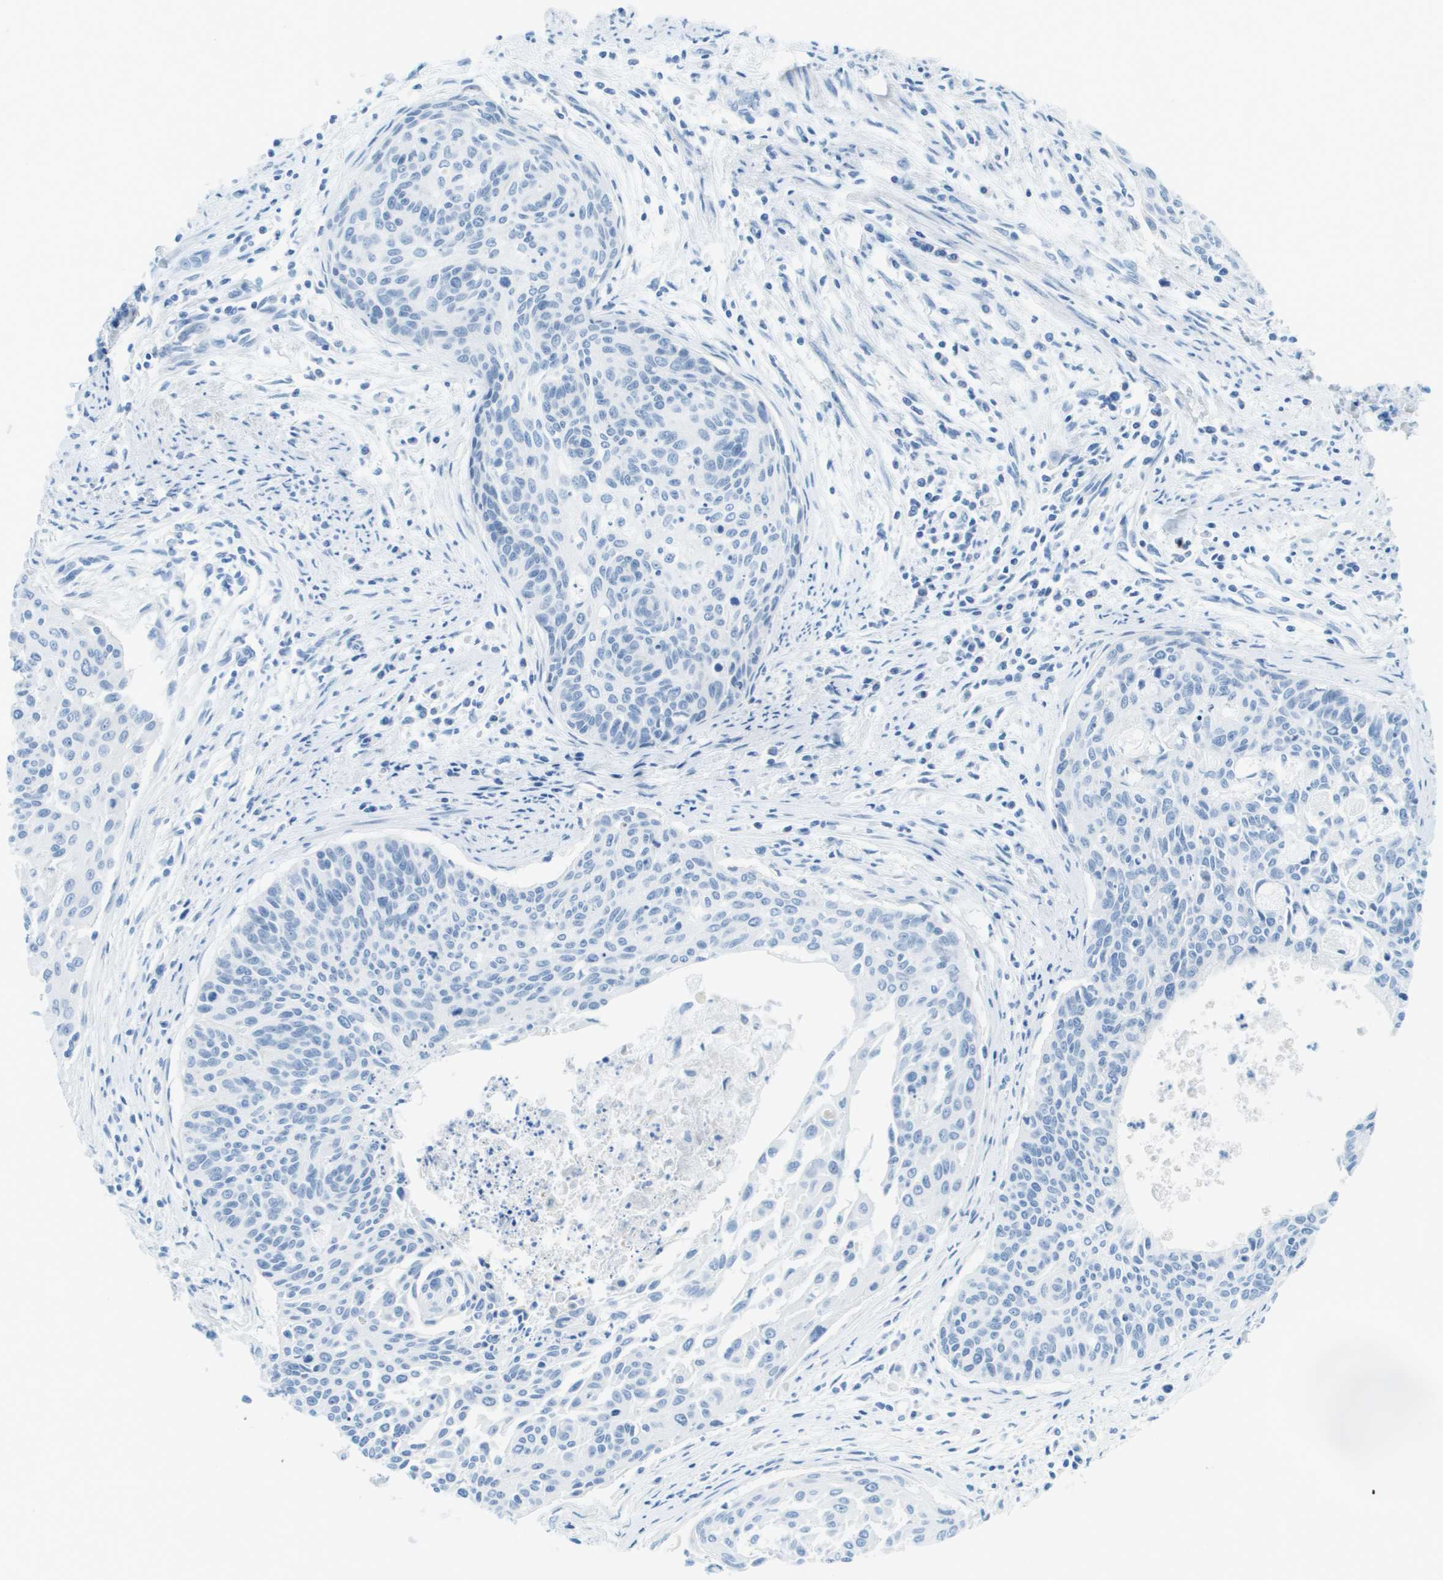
{"staining": {"intensity": "negative", "quantity": "none", "location": "none"}, "tissue": "cervical cancer", "cell_type": "Tumor cells", "image_type": "cancer", "snomed": [{"axis": "morphology", "description": "Squamous cell carcinoma, NOS"}, {"axis": "topography", "description": "Cervix"}], "caption": "Tumor cells show no significant protein staining in squamous cell carcinoma (cervical).", "gene": "CDHR2", "patient": {"sex": "female", "age": 55}}